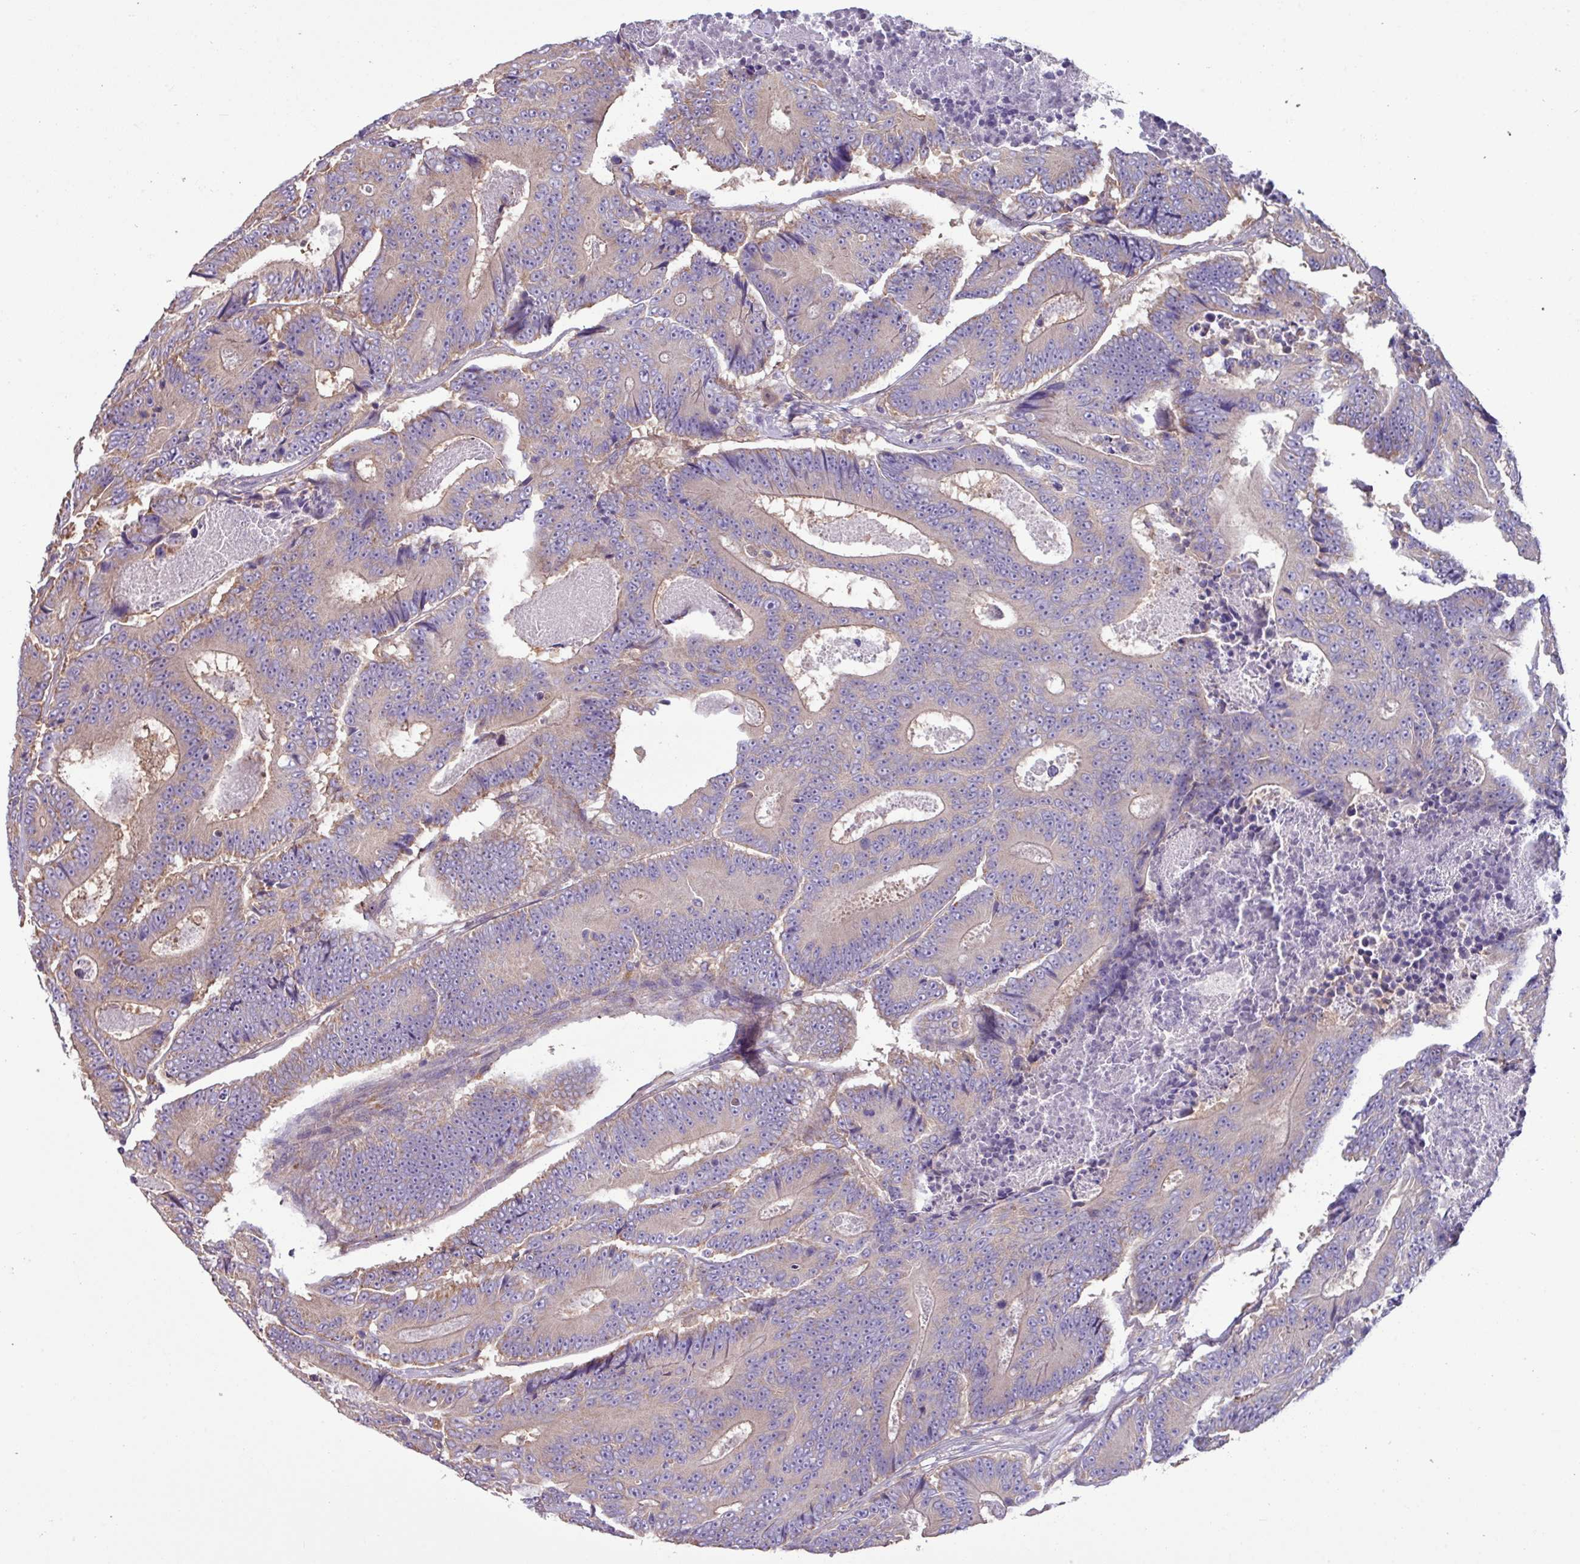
{"staining": {"intensity": "weak", "quantity": "<25%", "location": "cytoplasmic/membranous"}, "tissue": "colorectal cancer", "cell_type": "Tumor cells", "image_type": "cancer", "snomed": [{"axis": "morphology", "description": "Adenocarcinoma, NOS"}, {"axis": "topography", "description": "Colon"}], "caption": "A micrograph of human colorectal adenocarcinoma is negative for staining in tumor cells.", "gene": "PPM1J", "patient": {"sex": "male", "age": 83}}